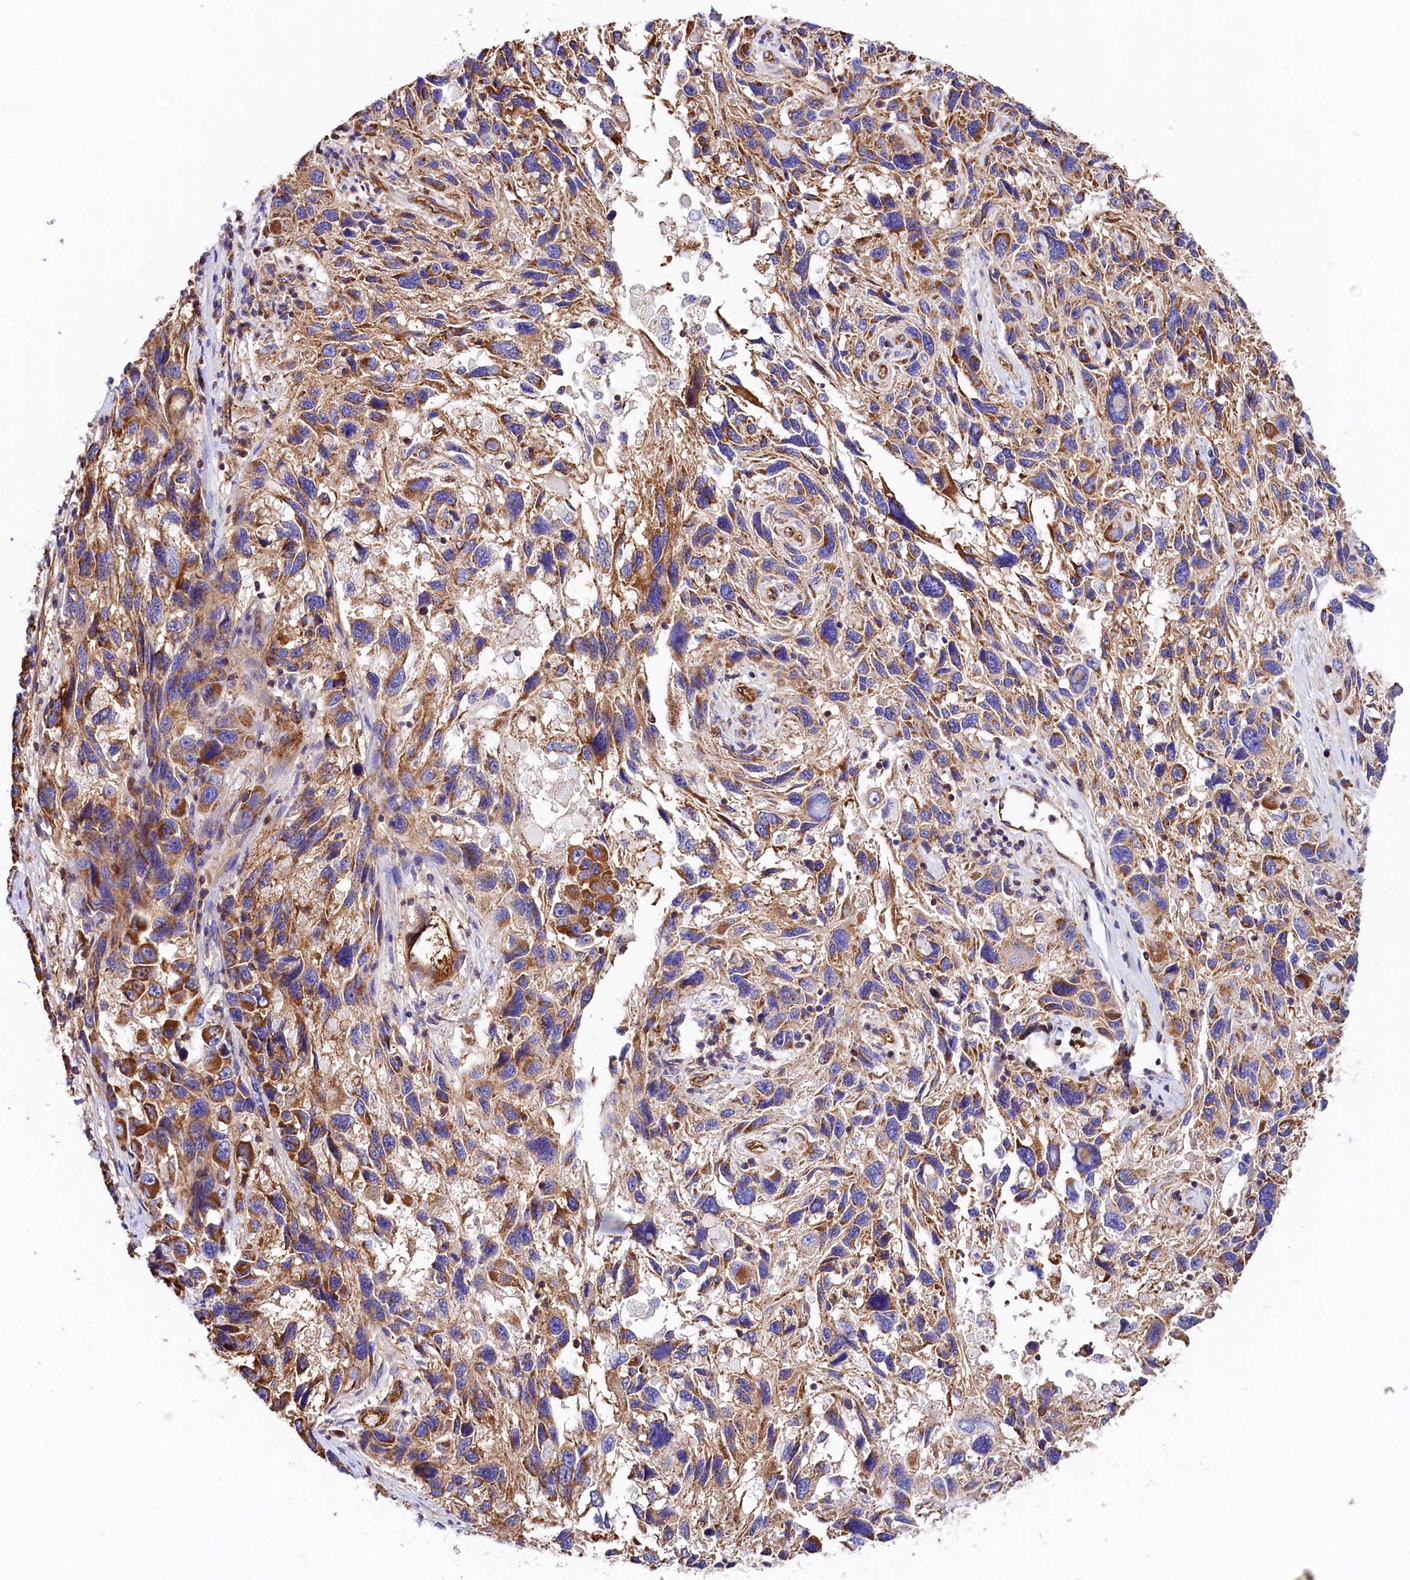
{"staining": {"intensity": "strong", "quantity": "25%-75%", "location": "cytoplasmic/membranous"}, "tissue": "melanoma", "cell_type": "Tumor cells", "image_type": "cancer", "snomed": [{"axis": "morphology", "description": "Malignant melanoma, NOS"}, {"axis": "topography", "description": "Skin"}], "caption": "High-magnification brightfield microscopy of melanoma stained with DAB (brown) and counterstained with hematoxylin (blue). tumor cells exhibit strong cytoplasmic/membranous staining is seen in approximately25%-75% of cells.", "gene": "ATP2B4", "patient": {"sex": "male", "age": 53}}